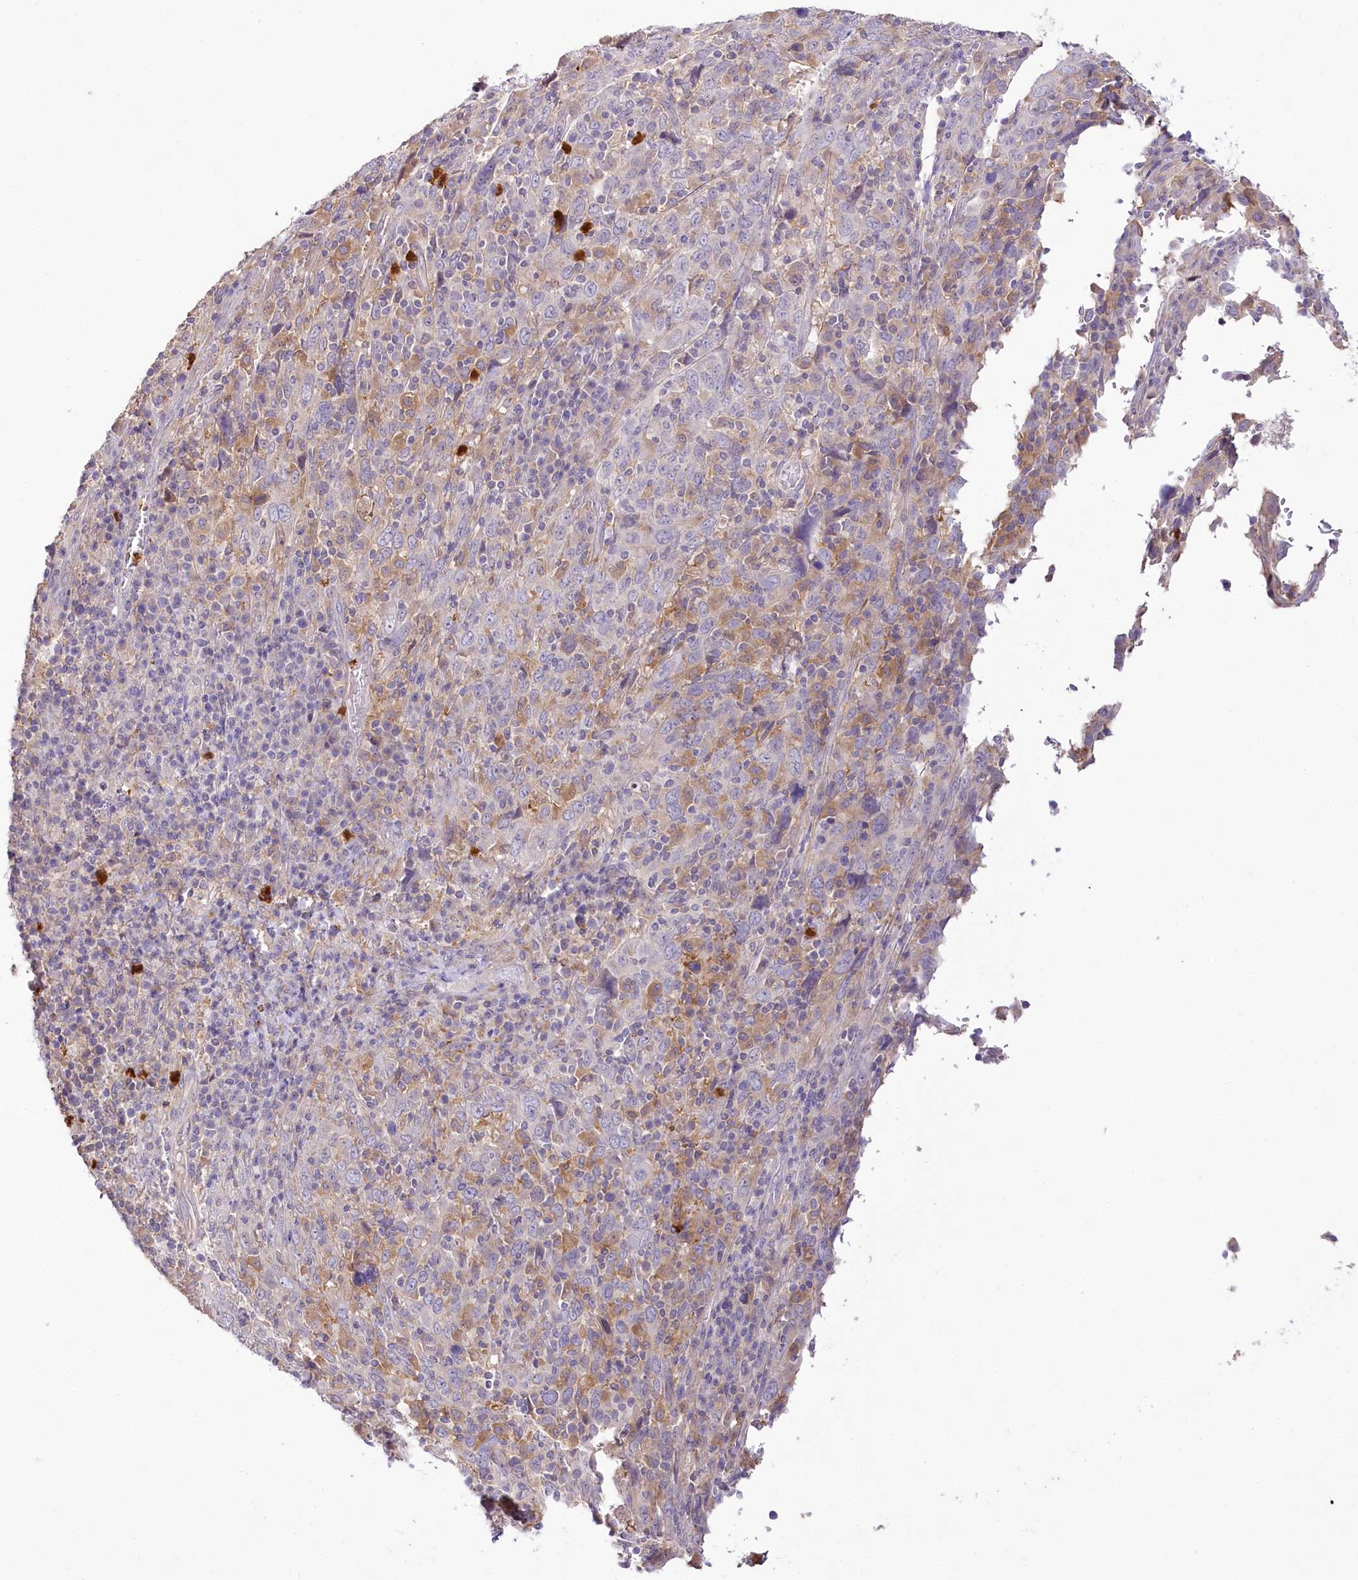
{"staining": {"intensity": "negative", "quantity": "none", "location": "none"}, "tissue": "cervical cancer", "cell_type": "Tumor cells", "image_type": "cancer", "snomed": [{"axis": "morphology", "description": "Squamous cell carcinoma, NOS"}, {"axis": "topography", "description": "Cervix"}], "caption": "An image of human cervical cancer (squamous cell carcinoma) is negative for staining in tumor cells. The staining was performed using DAB to visualize the protein expression in brown, while the nuclei were stained in blue with hematoxylin (Magnification: 20x).", "gene": "DPYD", "patient": {"sex": "female", "age": 46}}